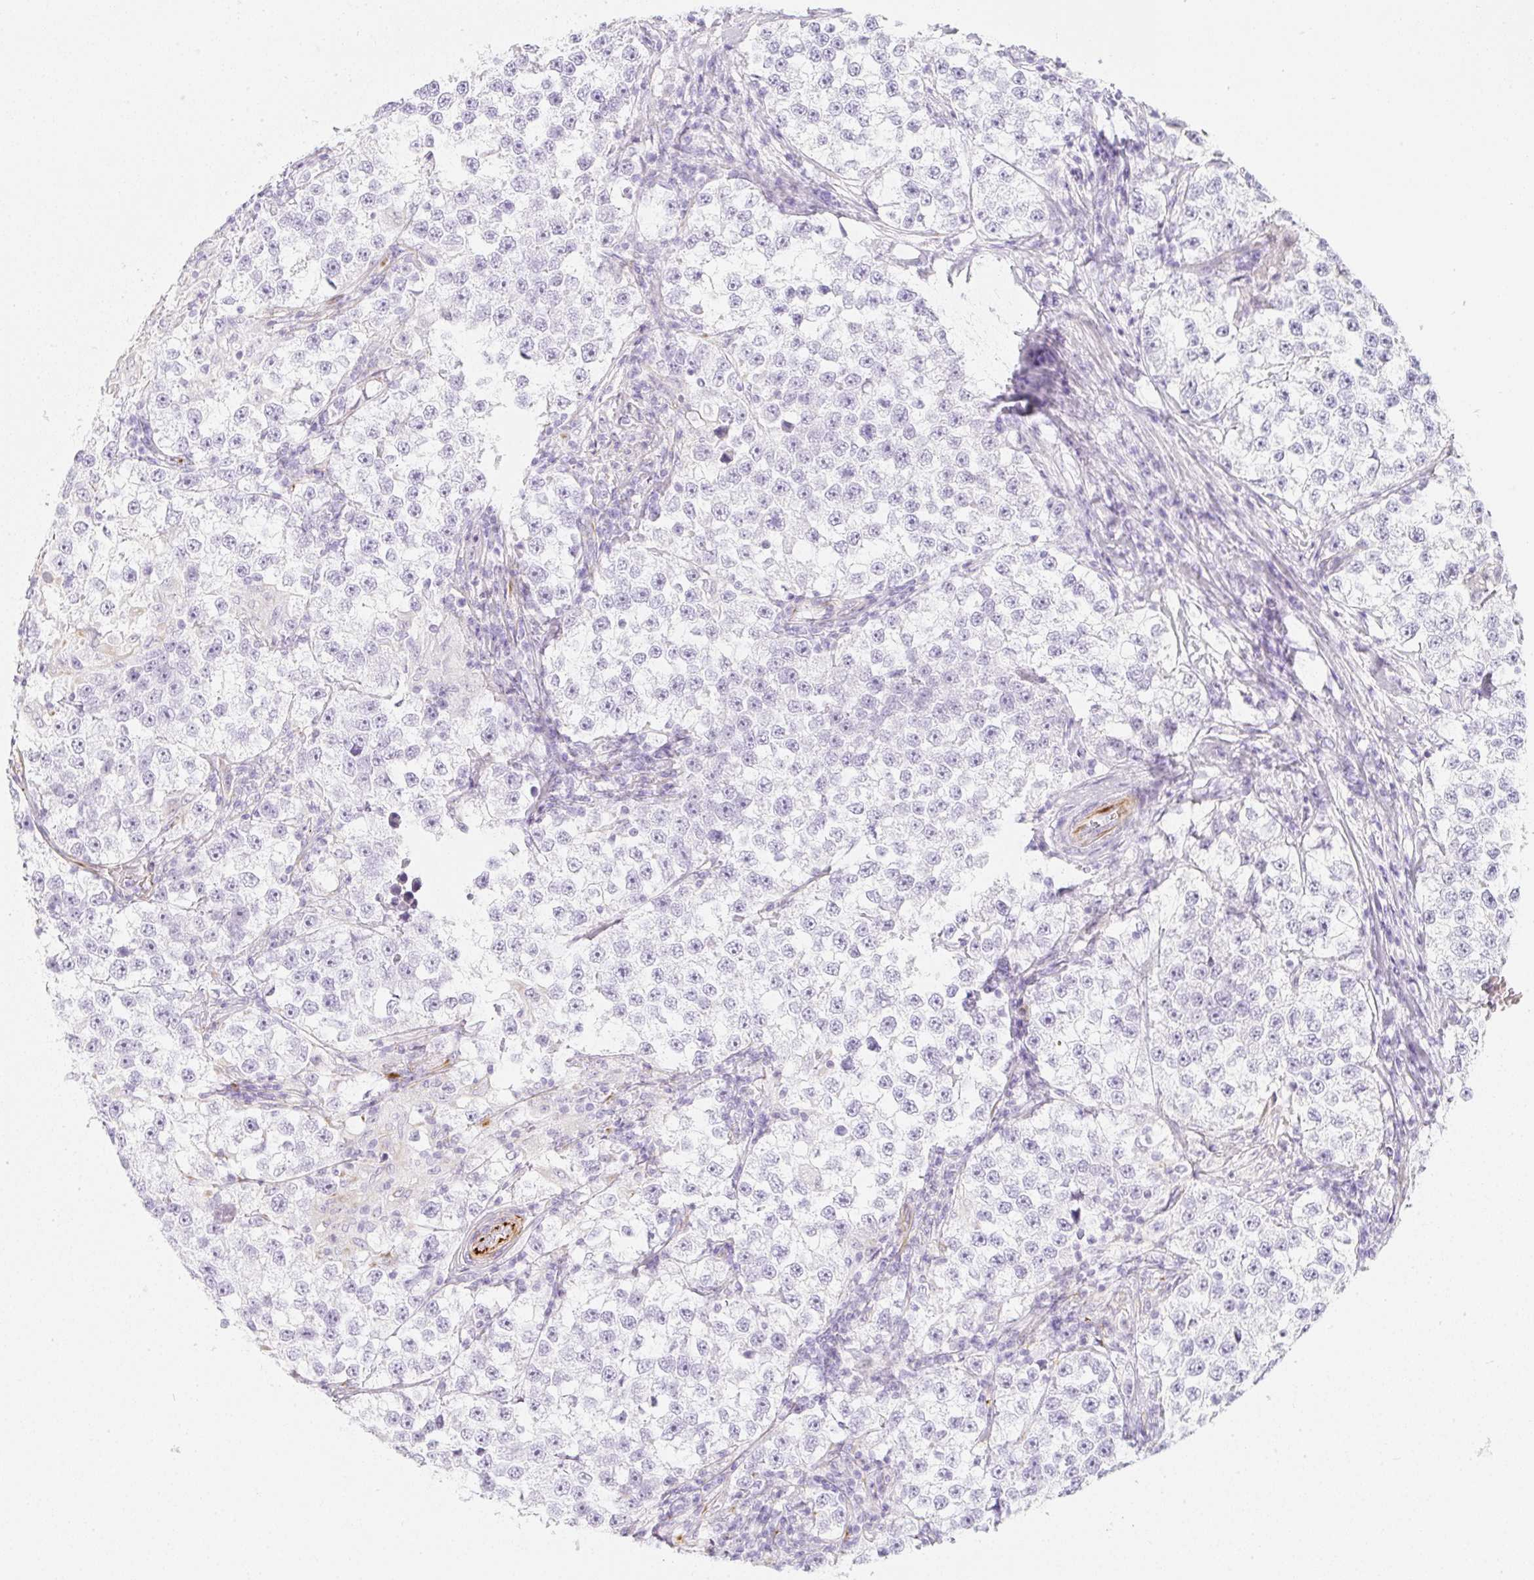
{"staining": {"intensity": "negative", "quantity": "none", "location": "none"}, "tissue": "testis cancer", "cell_type": "Tumor cells", "image_type": "cancer", "snomed": [{"axis": "morphology", "description": "Seminoma, NOS"}, {"axis": "topography", "description": "Testis"}], "caption": "Protein analysis of testis seminoma exhibits no significant positivity in tumor cells.", "gene": "ZNF689", "patient": {"sex": "male", "age": 46}}